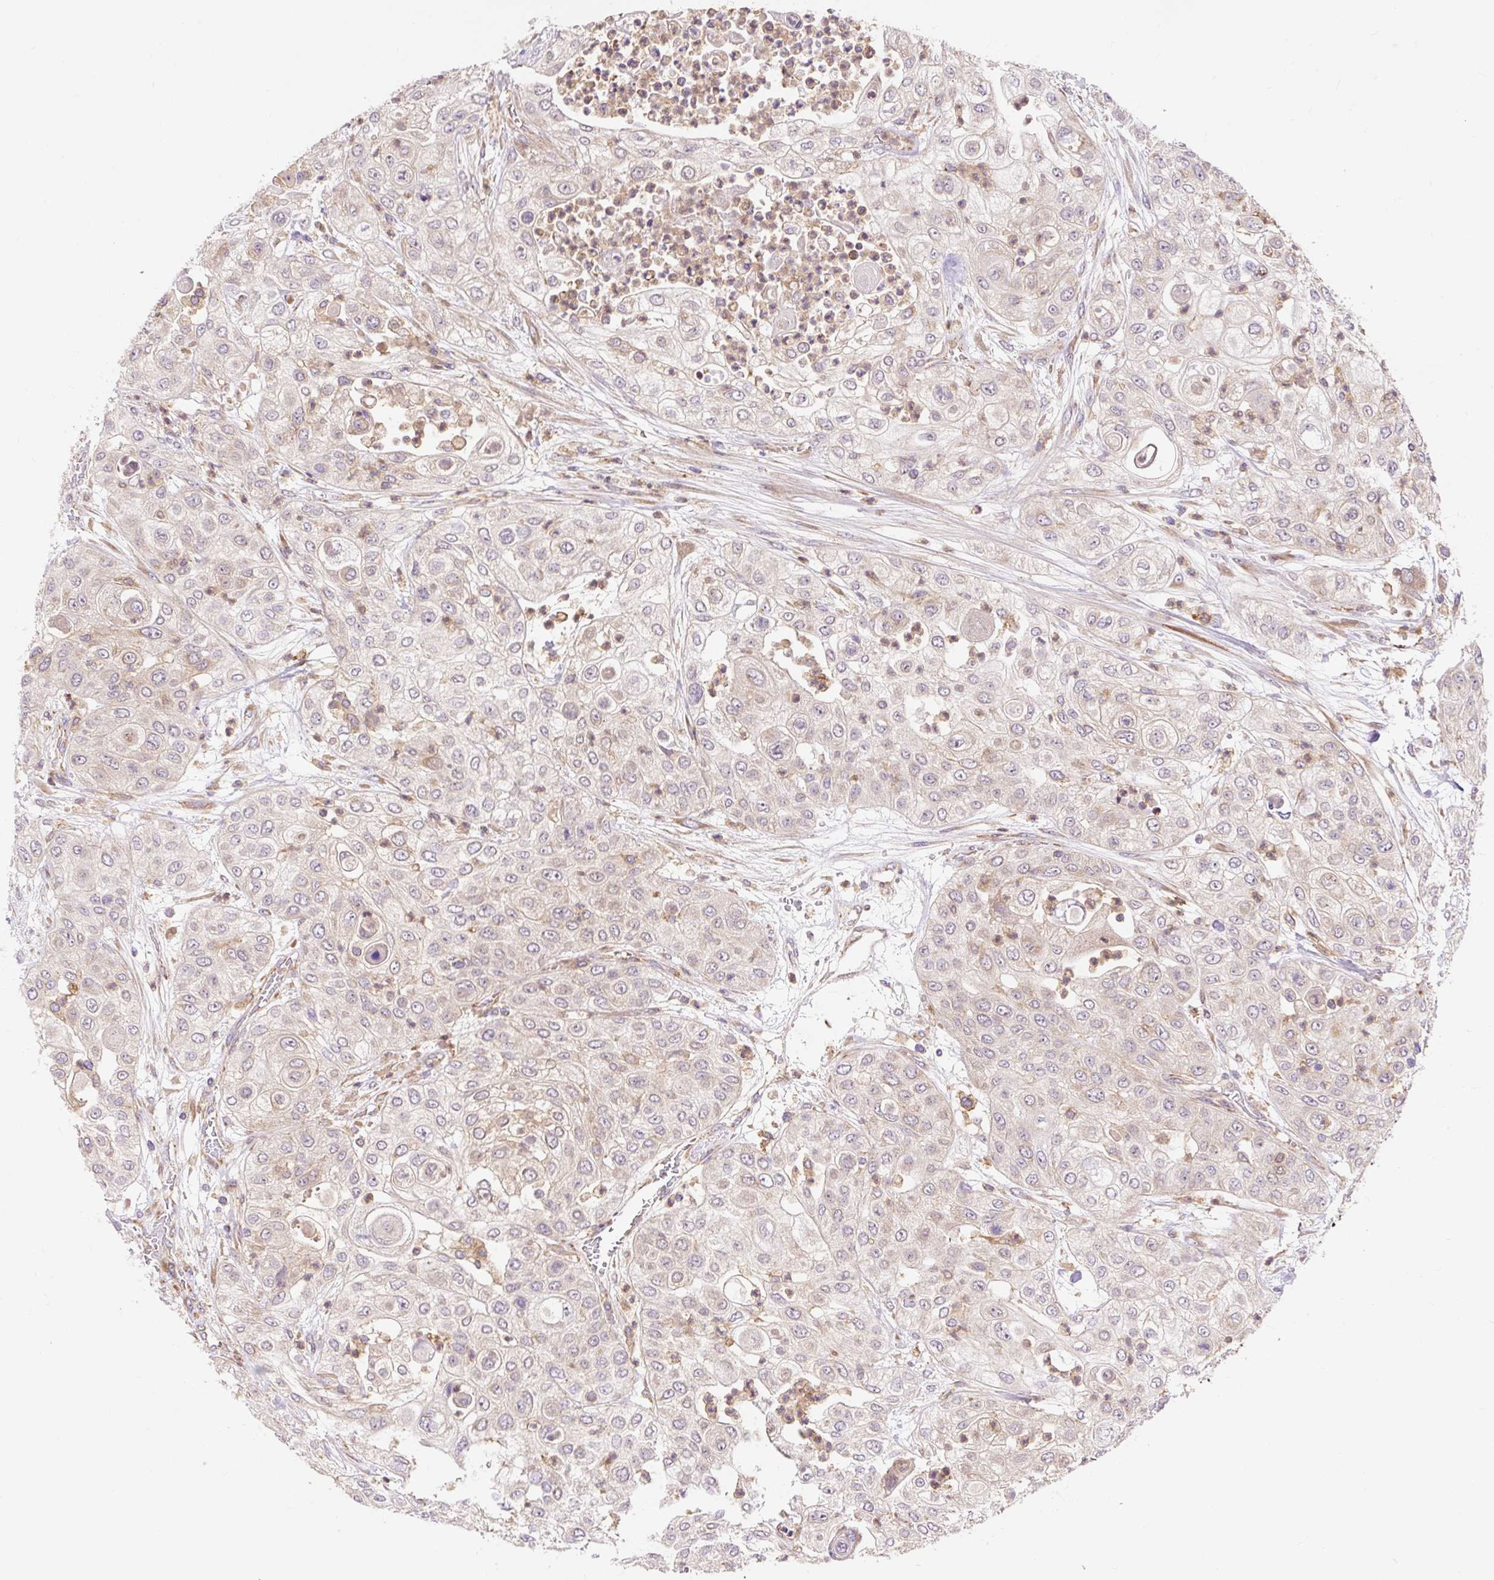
{"staining": {"intensity": "weak", "quantity": "25%-75%", "location": "cytoplasmic/membranous"}, "tissue": "urothelial cancer", "cell_type": "Tumor cells", "image_type": "cancer", "snomed": [{"axis": "morphology", "description": "Urothelial carcinoma, High grade"}, {"axis": "topography", "description": "Urinary bladder"}], "caption": "Immunohistochemistry staining of high-grade urothelial carcinoma, which displays low levels of weak cytoplasmic/membranous positivity in approximately 25%-75% of tumor cells indicating weak cytoplasmic/membranous protein staining. The staining was performed using DAB (brown) for protein detection and nuclei were counterstained in hematoxylin (blue).", "gene": "TRIAP1", "patient": {"sex": "female", "age": 79}}